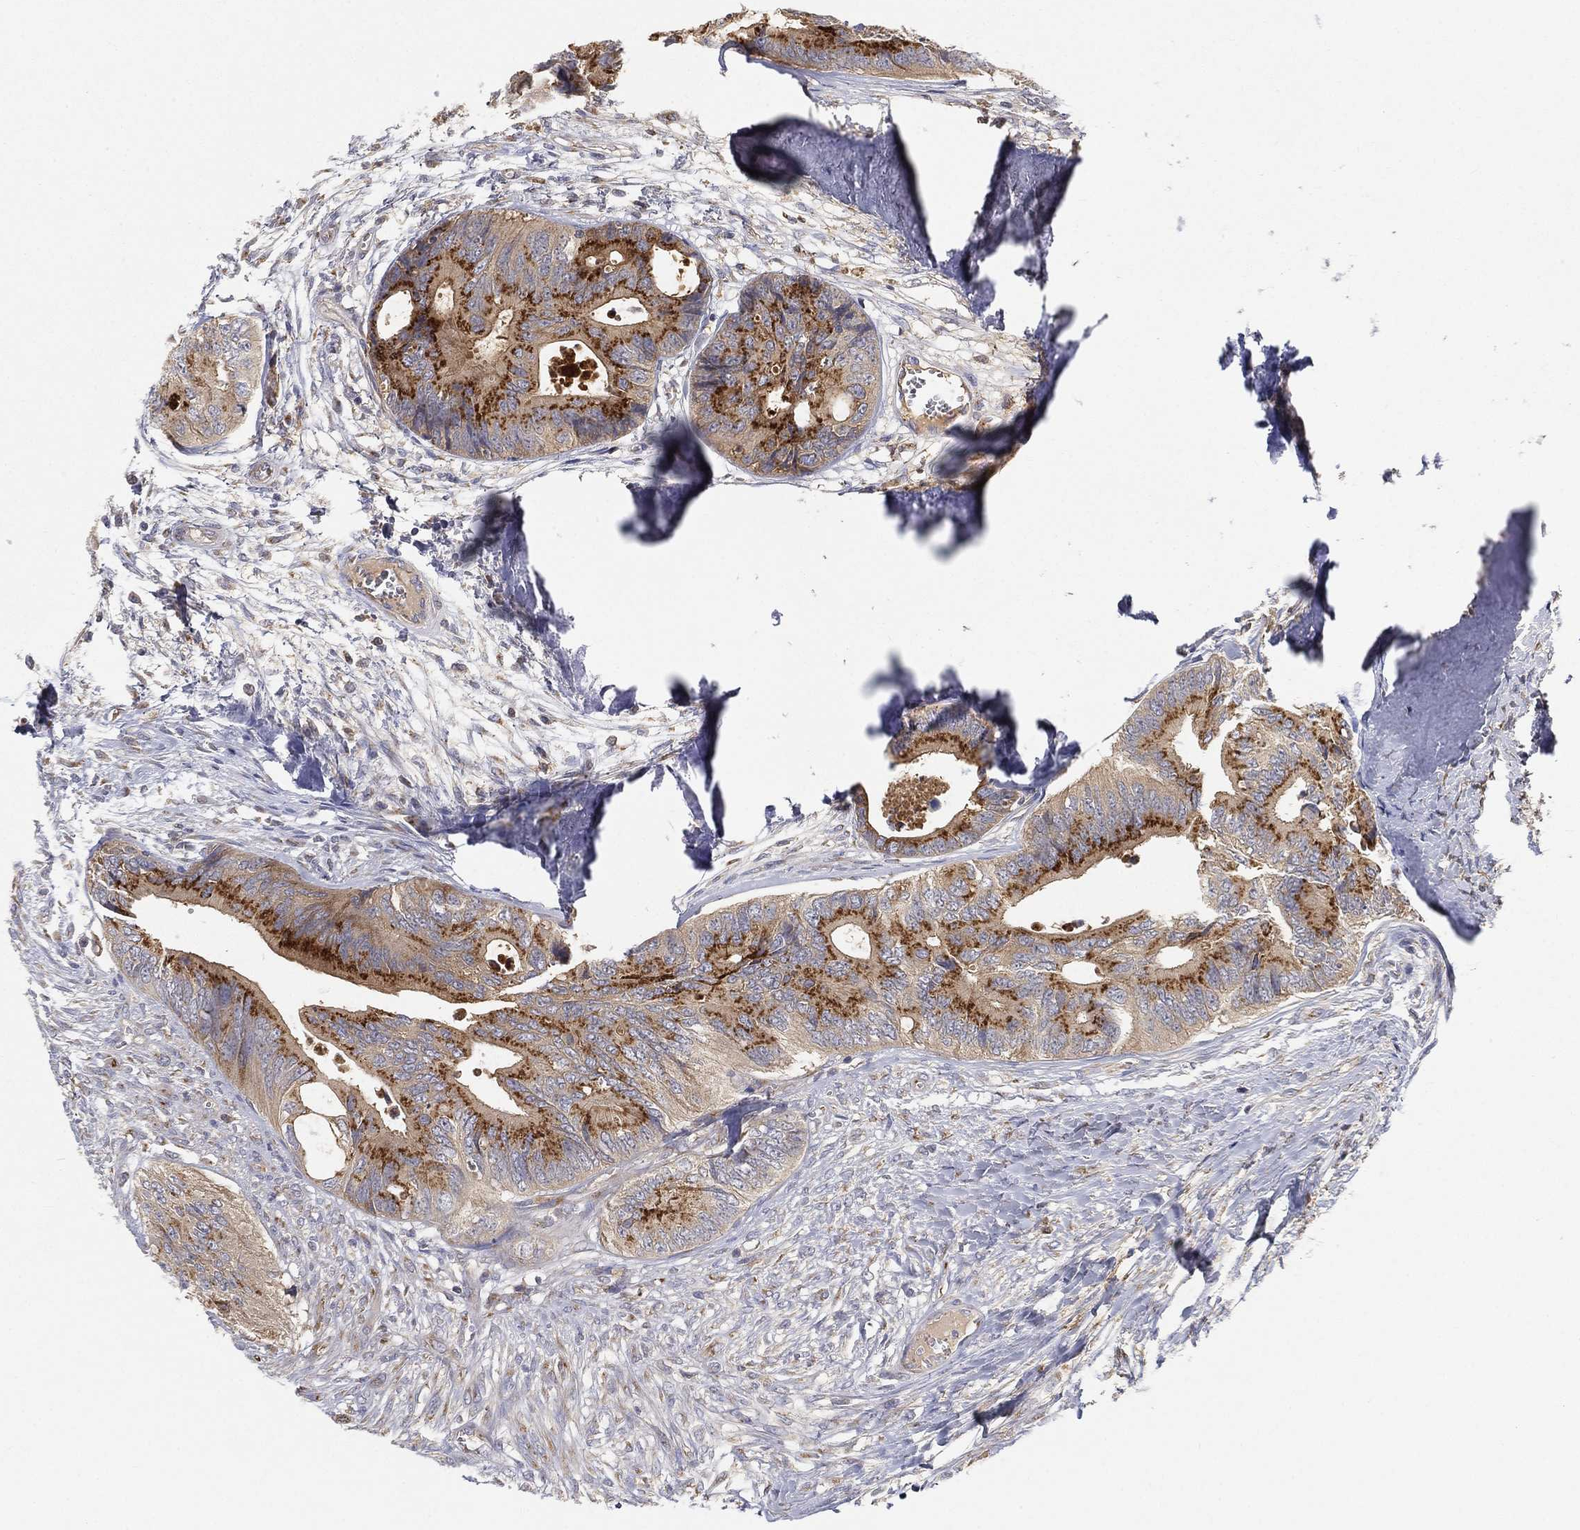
{"staining": {"intensity": "strong", "quantity": "25%-75%", "location": "cytoplasmic/membranous"}, "tissue": "colorectal cancer", "cell_type": "Tumor cells", "image_type": "cancer", "snomed": [{"axis": "morphology", "description": "Normal tissue, NOS"}, {"axis": "morphology", "description": "Adenocarcinoma, NOS"}, {"axis": "topography", "description": "Colon"}], "caption": "Immunohistochemistry of human adenocarcinoma (colorectal) demonstrates high levels of strong cytoplasmic/membranous staining in about 25%-75% of tumor cells. Ihc stains the protein of interest in brown and the nuclei are stained blue.", "gene": "CTSL", "patient": {"sex": "male", "age": 65}}